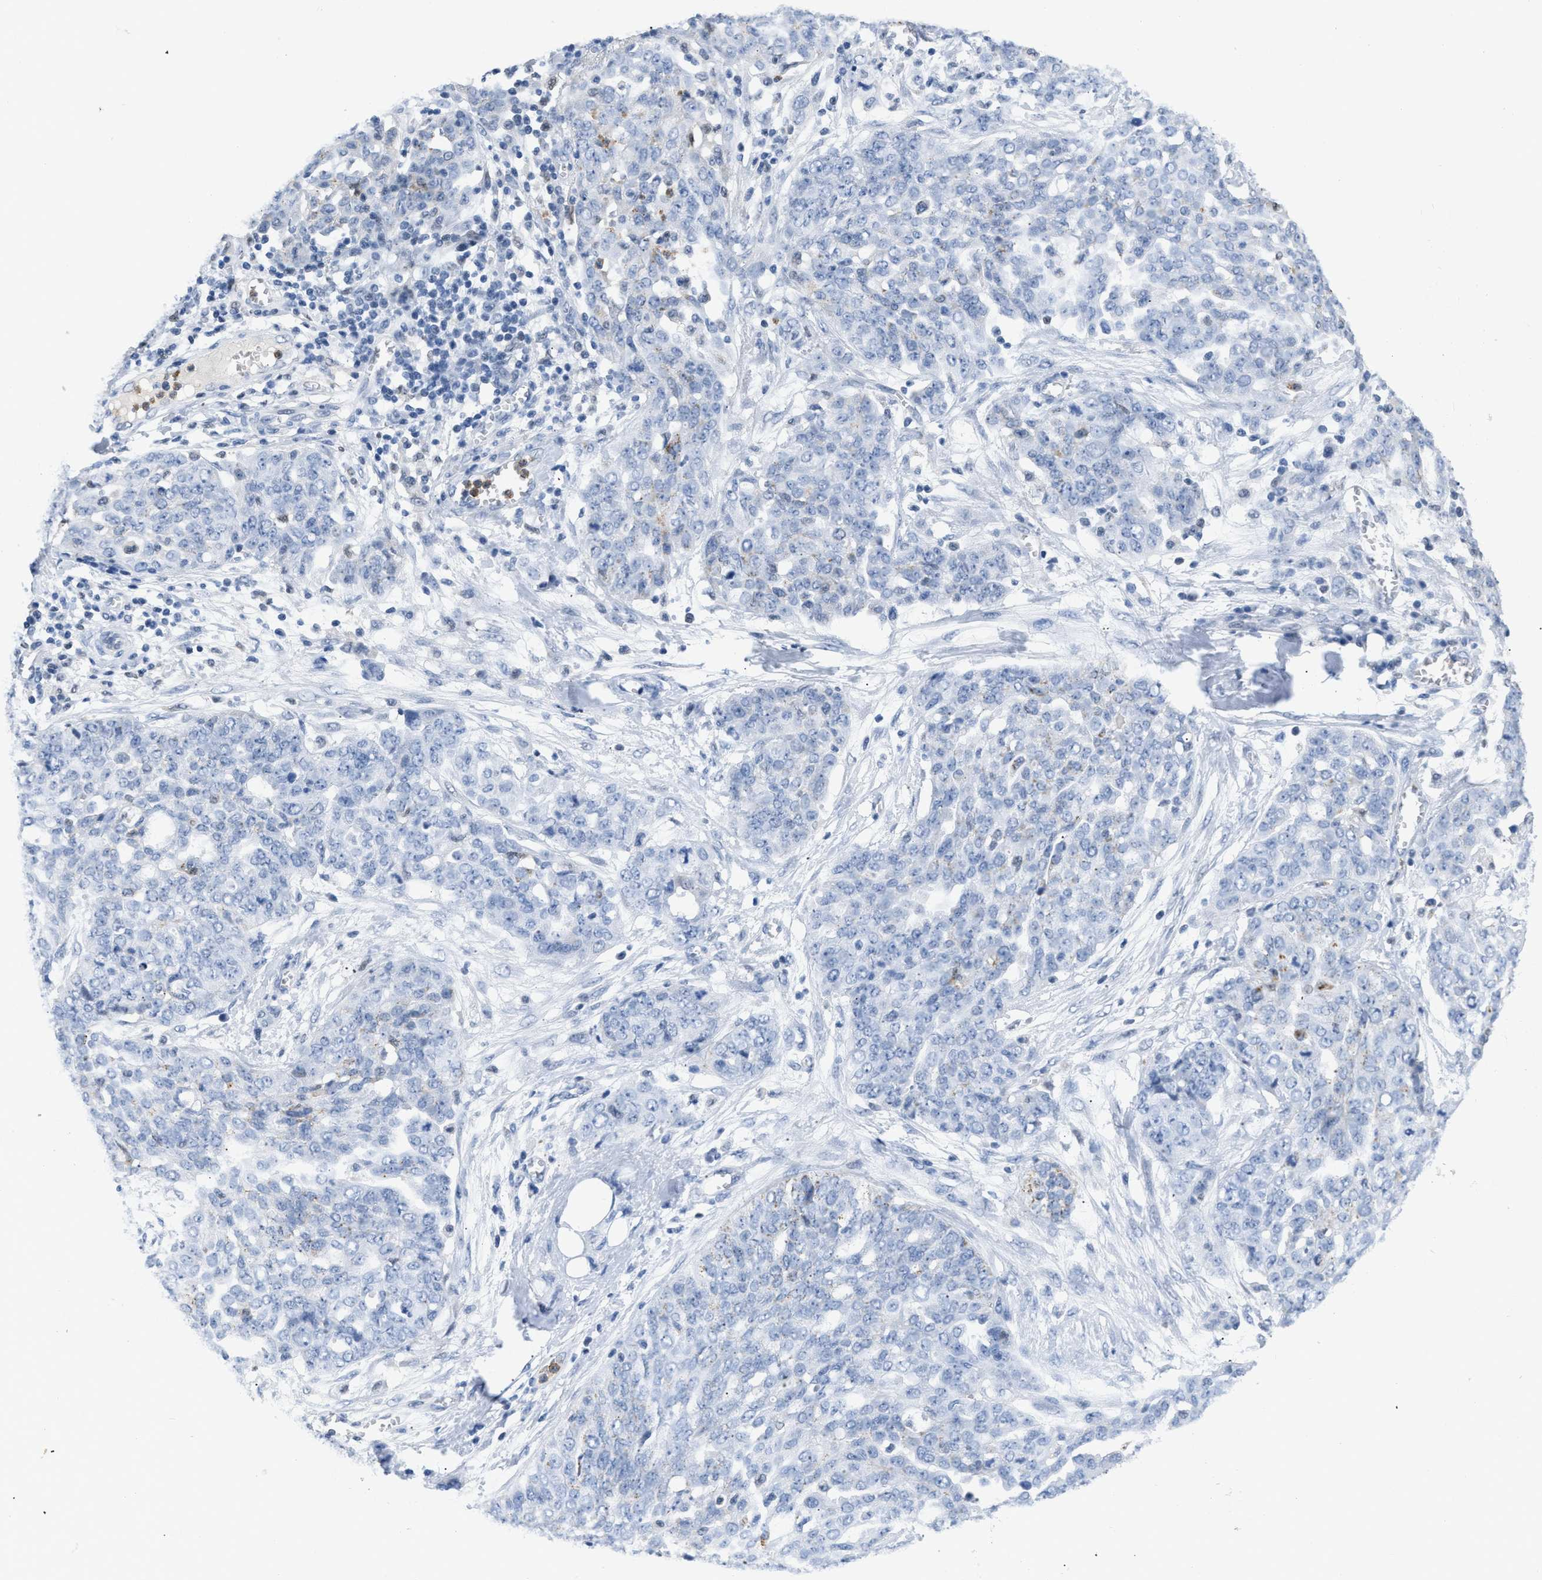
{"staining": {"intensity": "negative", "quantity": "none", "location": "none"}, "tissue": "ovarian cancer", "cell_type": "Tumor cells", "image_type": "cancer", "snomed": [{"axis": "morphology", "description": "Cystadenocarcinoma, serous, NOS"}, {"axis": "topography", "description": "Soft tissue"}, {"axis": "topography", "description": "Ovary"}], "caption": "Histopathology image shows no significant protein positivity in tumor cells of ovarian cancer (serous cystadenocarcinoma). The staining is performed using DAB (3,3'-diaminobenzidine) brown chromogen with nuclei counter-stained in using hematoxylin.", "gene": "BOLL", "patient": {"sex": "female", "age": 57}}